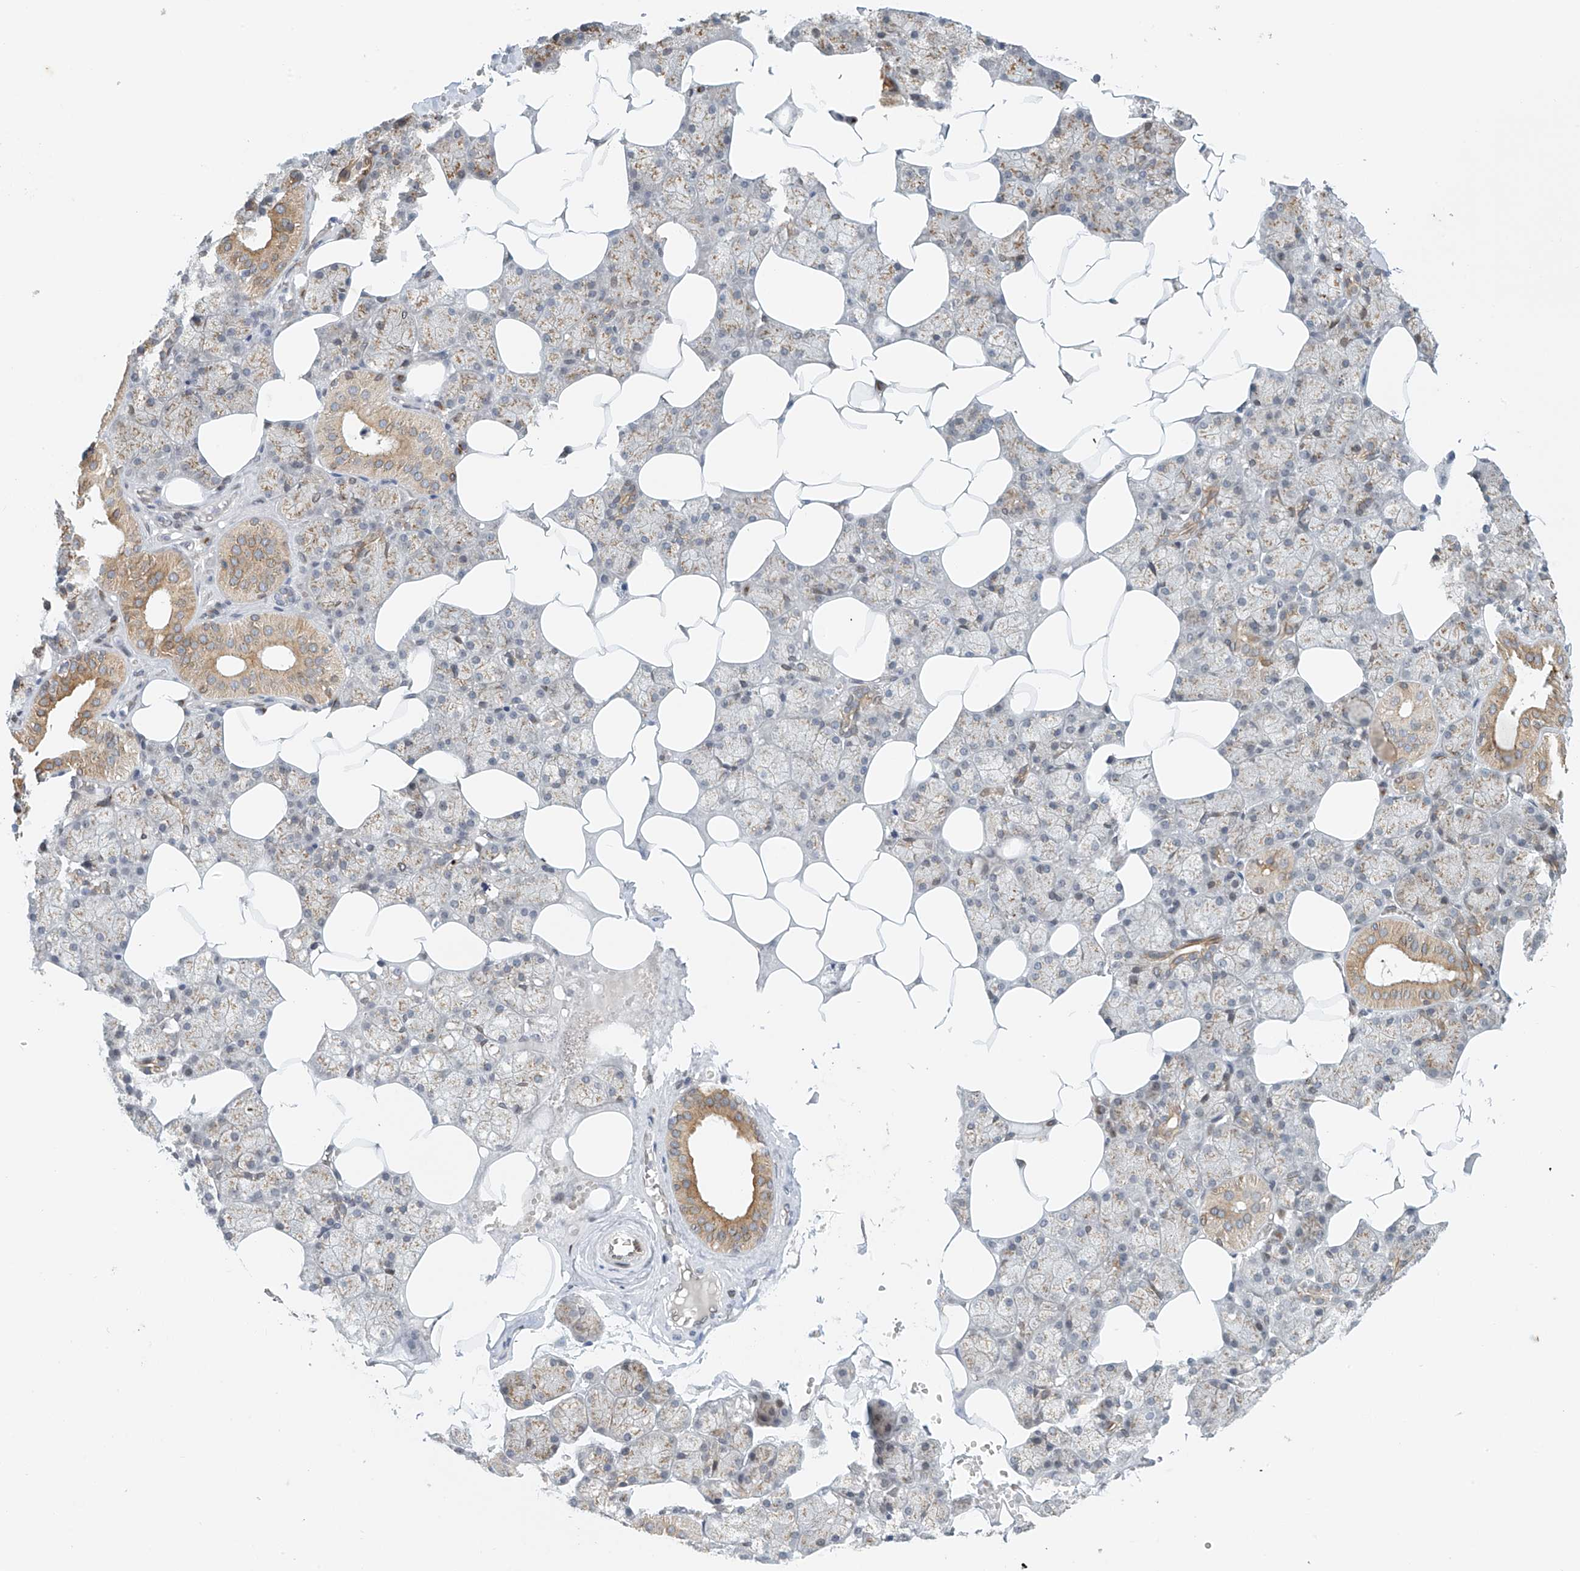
{"staining": {"intensity": "moderate", "quantity": "25%-75%", "location": "cytoplasmic/membranous"}, "tissue": "salivary gland", "cell_type": "Glandular cells", "image_type": "normal", "snomed": [{"axis": "morphology", "description": "Normal tissue, NOS"}, {"axis": "topography", "description": "Salivary gland"}], "caption": "Immunohistochemistry (IHC) staining of benign salivary gland, which shows medium levels of moderate cytoplasmic/membranous staining in approximately 25%-75% of glandular cells indicating moderate cytoplasmic/membranous protein positivity. The staining was performed using DAB (brown) for protein detection and nuclei were counterstained in hematoxylin (blue).", "gene": "STARD9", "patient": {"sex": "male", "age": 62}}